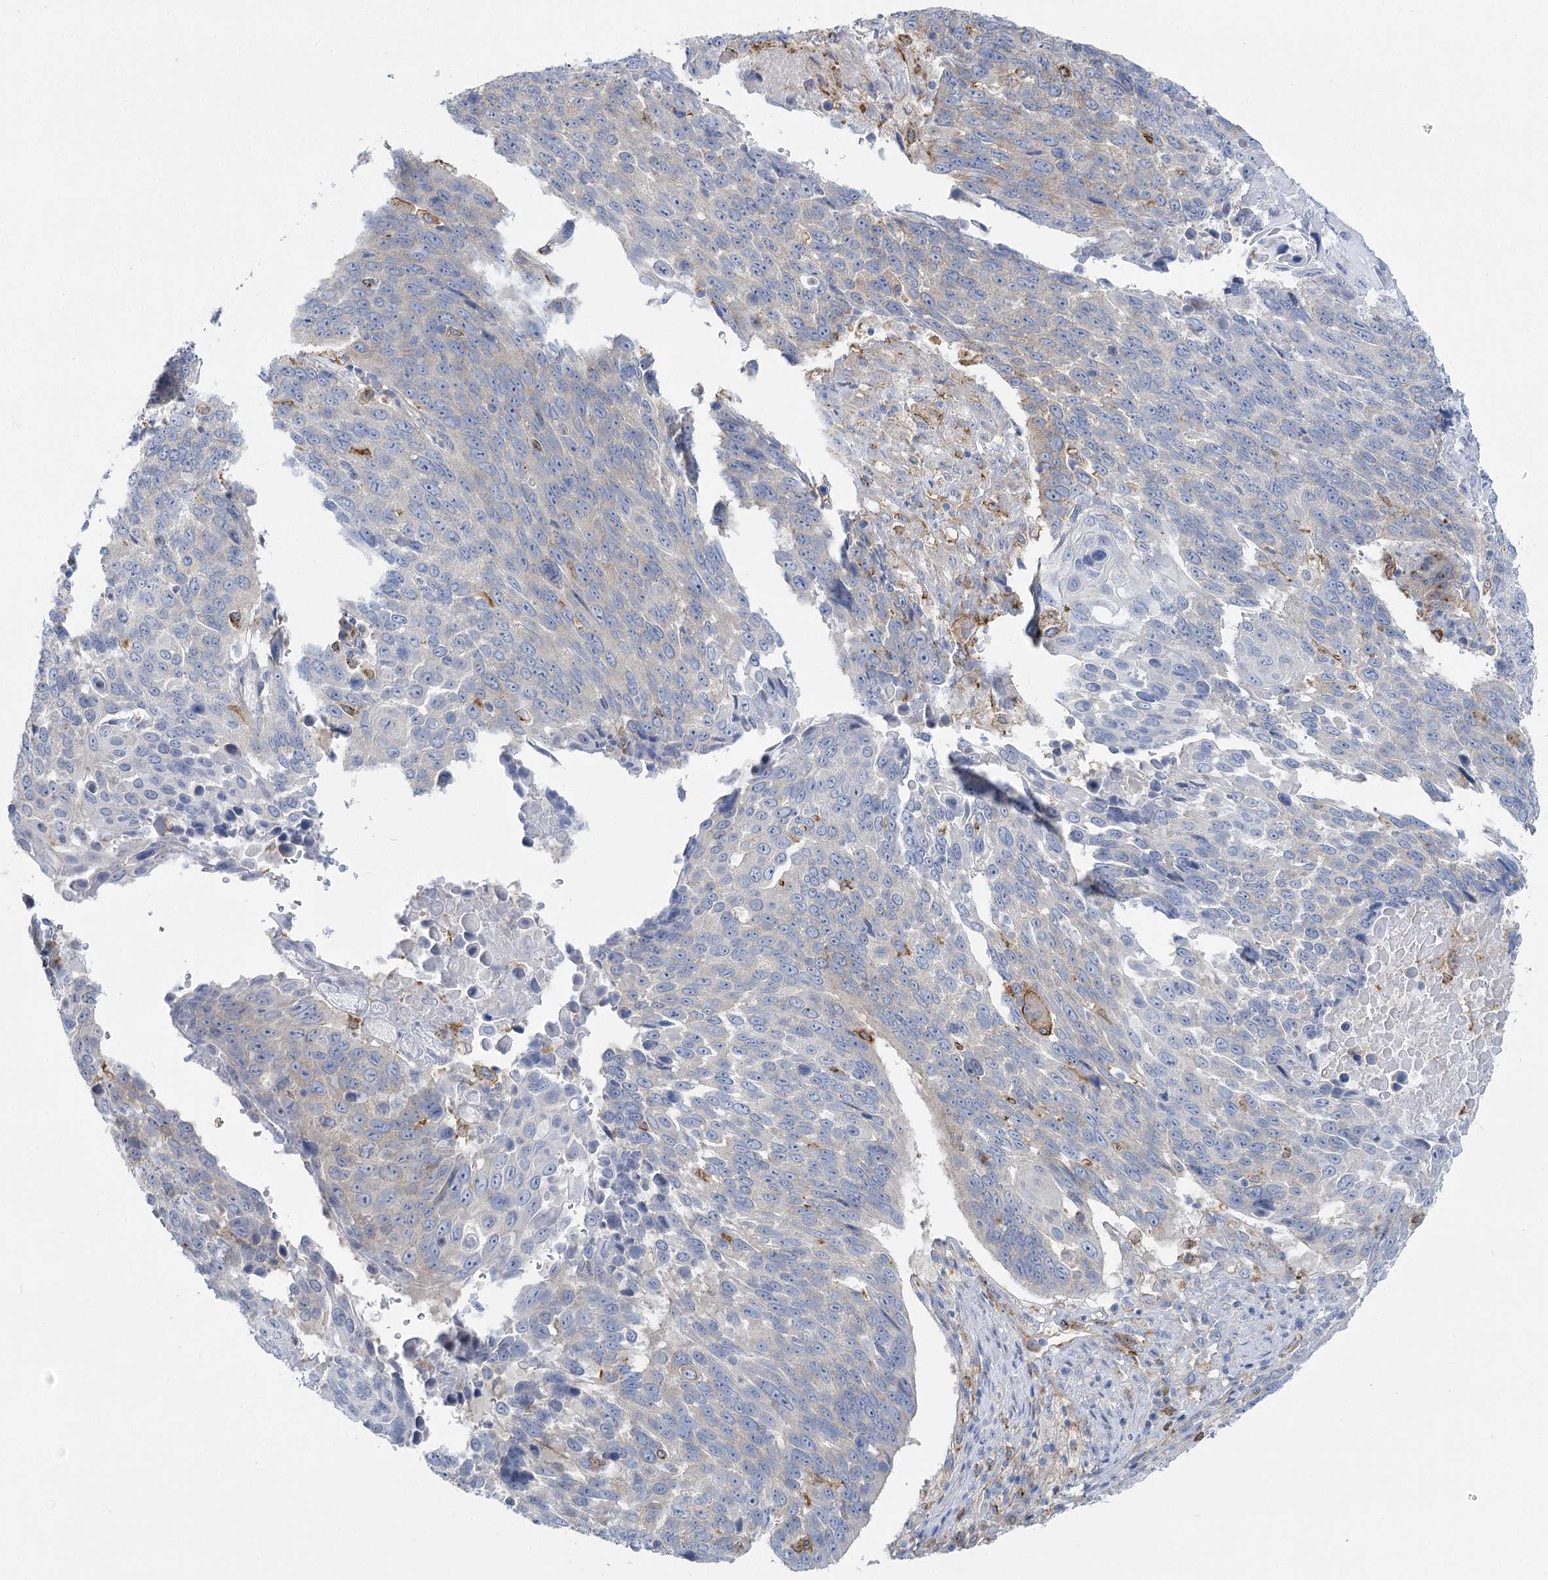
{"staining": {"intensity": "negative", "quantity": "none", "location": "none"}, "tissue": "lung cancer", "cell_type": "Tumor cells", "image_type": "cancer", "snomed": [{"axis": "morphology", "description": "Squamous cell carcinoma, NOS"}, {"axis": "topography", "description": "Lung"}], "caption": "This histopathology image is of lung cancer (squamous cell carcinoma) stained with IHC to label a protein in brown with the nuclei are counter-stained blue. There is no positivity in tumor cells.", "gene": "CCDC88A", "patient": {"sex": "male", "age": 66}}